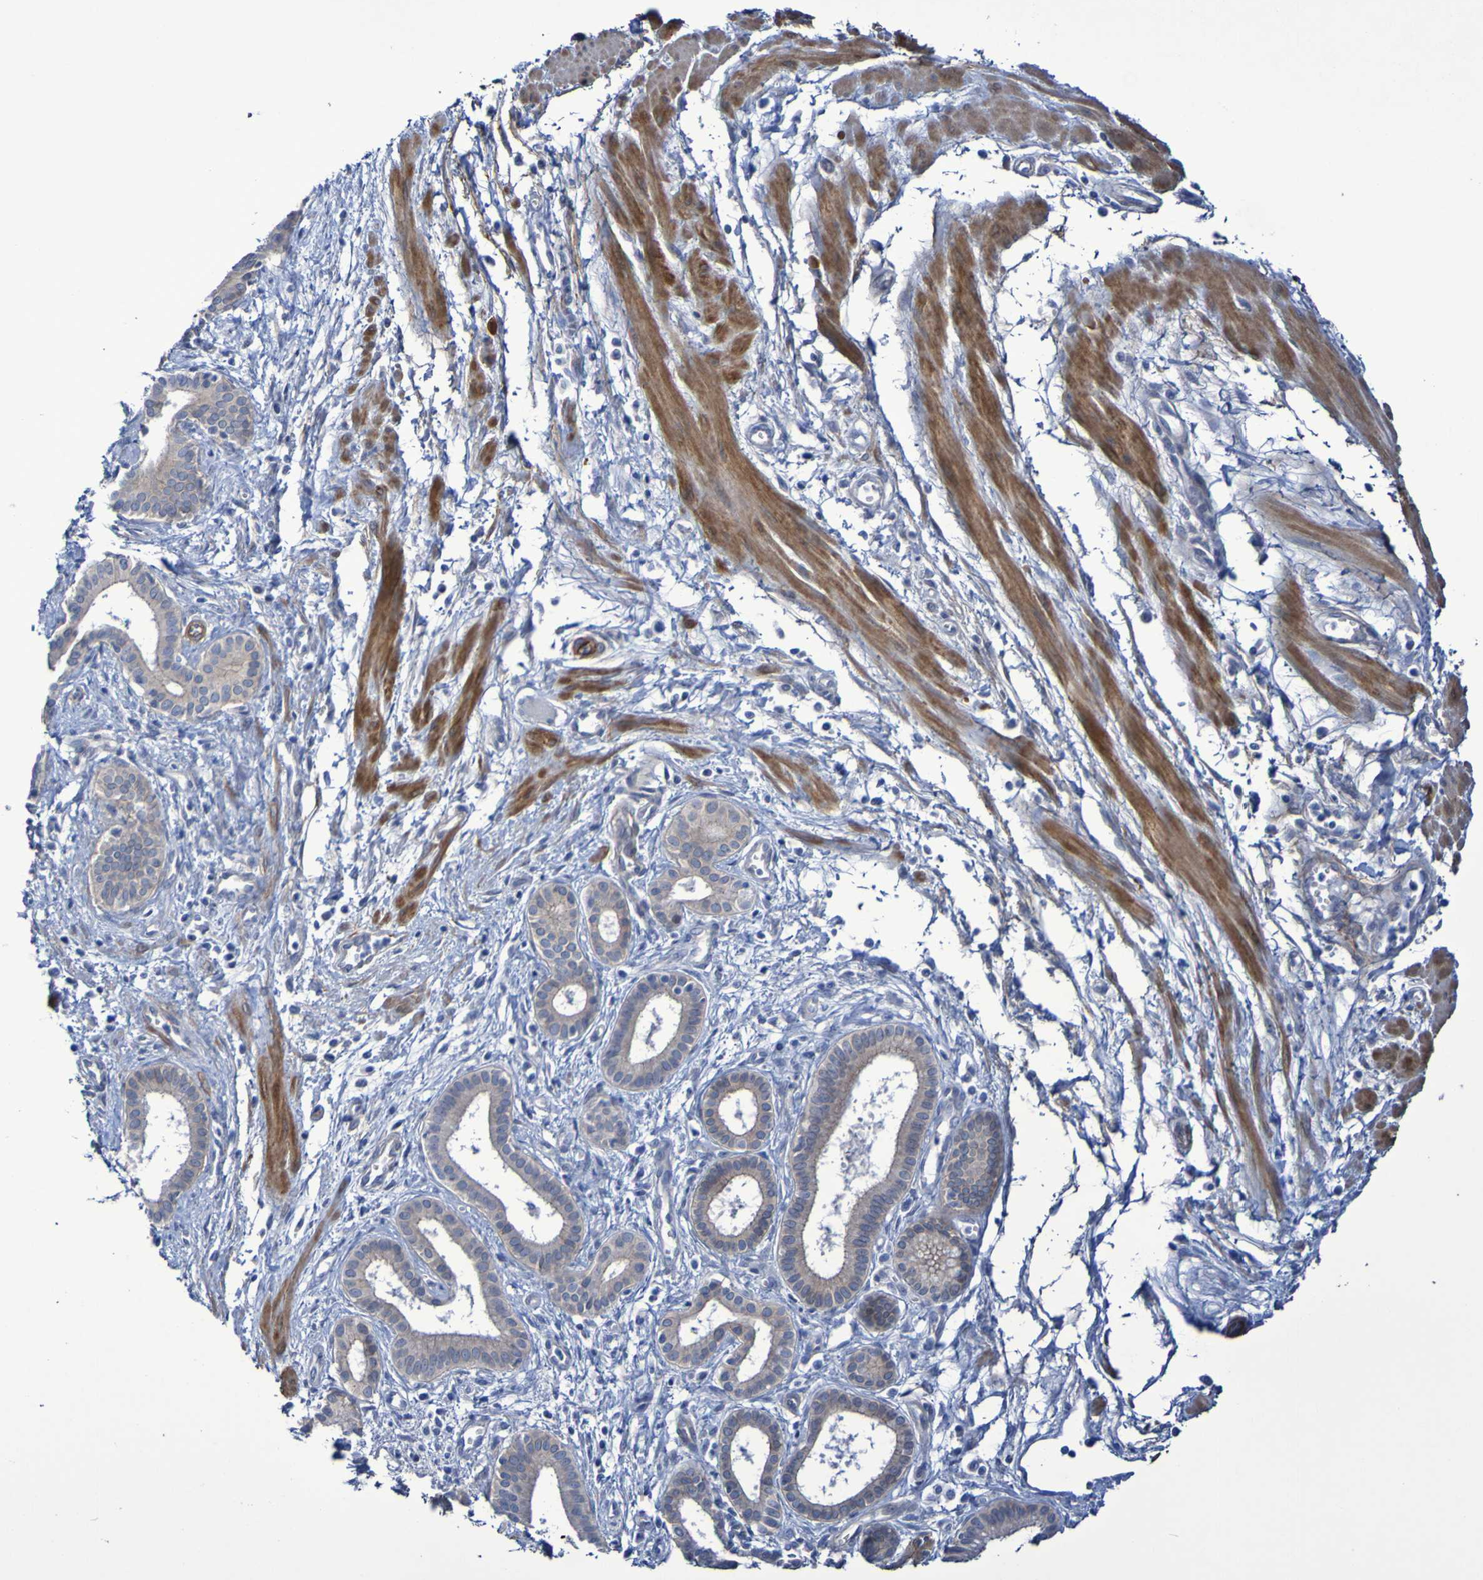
{"staining": {"intensity": "negative", "quantity": "none", "location": "none"}, "tissue": "pancreatic cancer", "cell_type": "Tumor cells", "image_type": "cancer", "snomed": [{"axis": "morphology", "description": "Normal tissue, NOS"}, {"axis": "topography", "description": "Lymph node"}], "caption": "The immunohistochemistry (IHC) photomicrograph has no significant staining in tumor cells of pancreatic cancer tissue.", "gene": "LPP", "patient": {"sex": "male", "age": 50}}